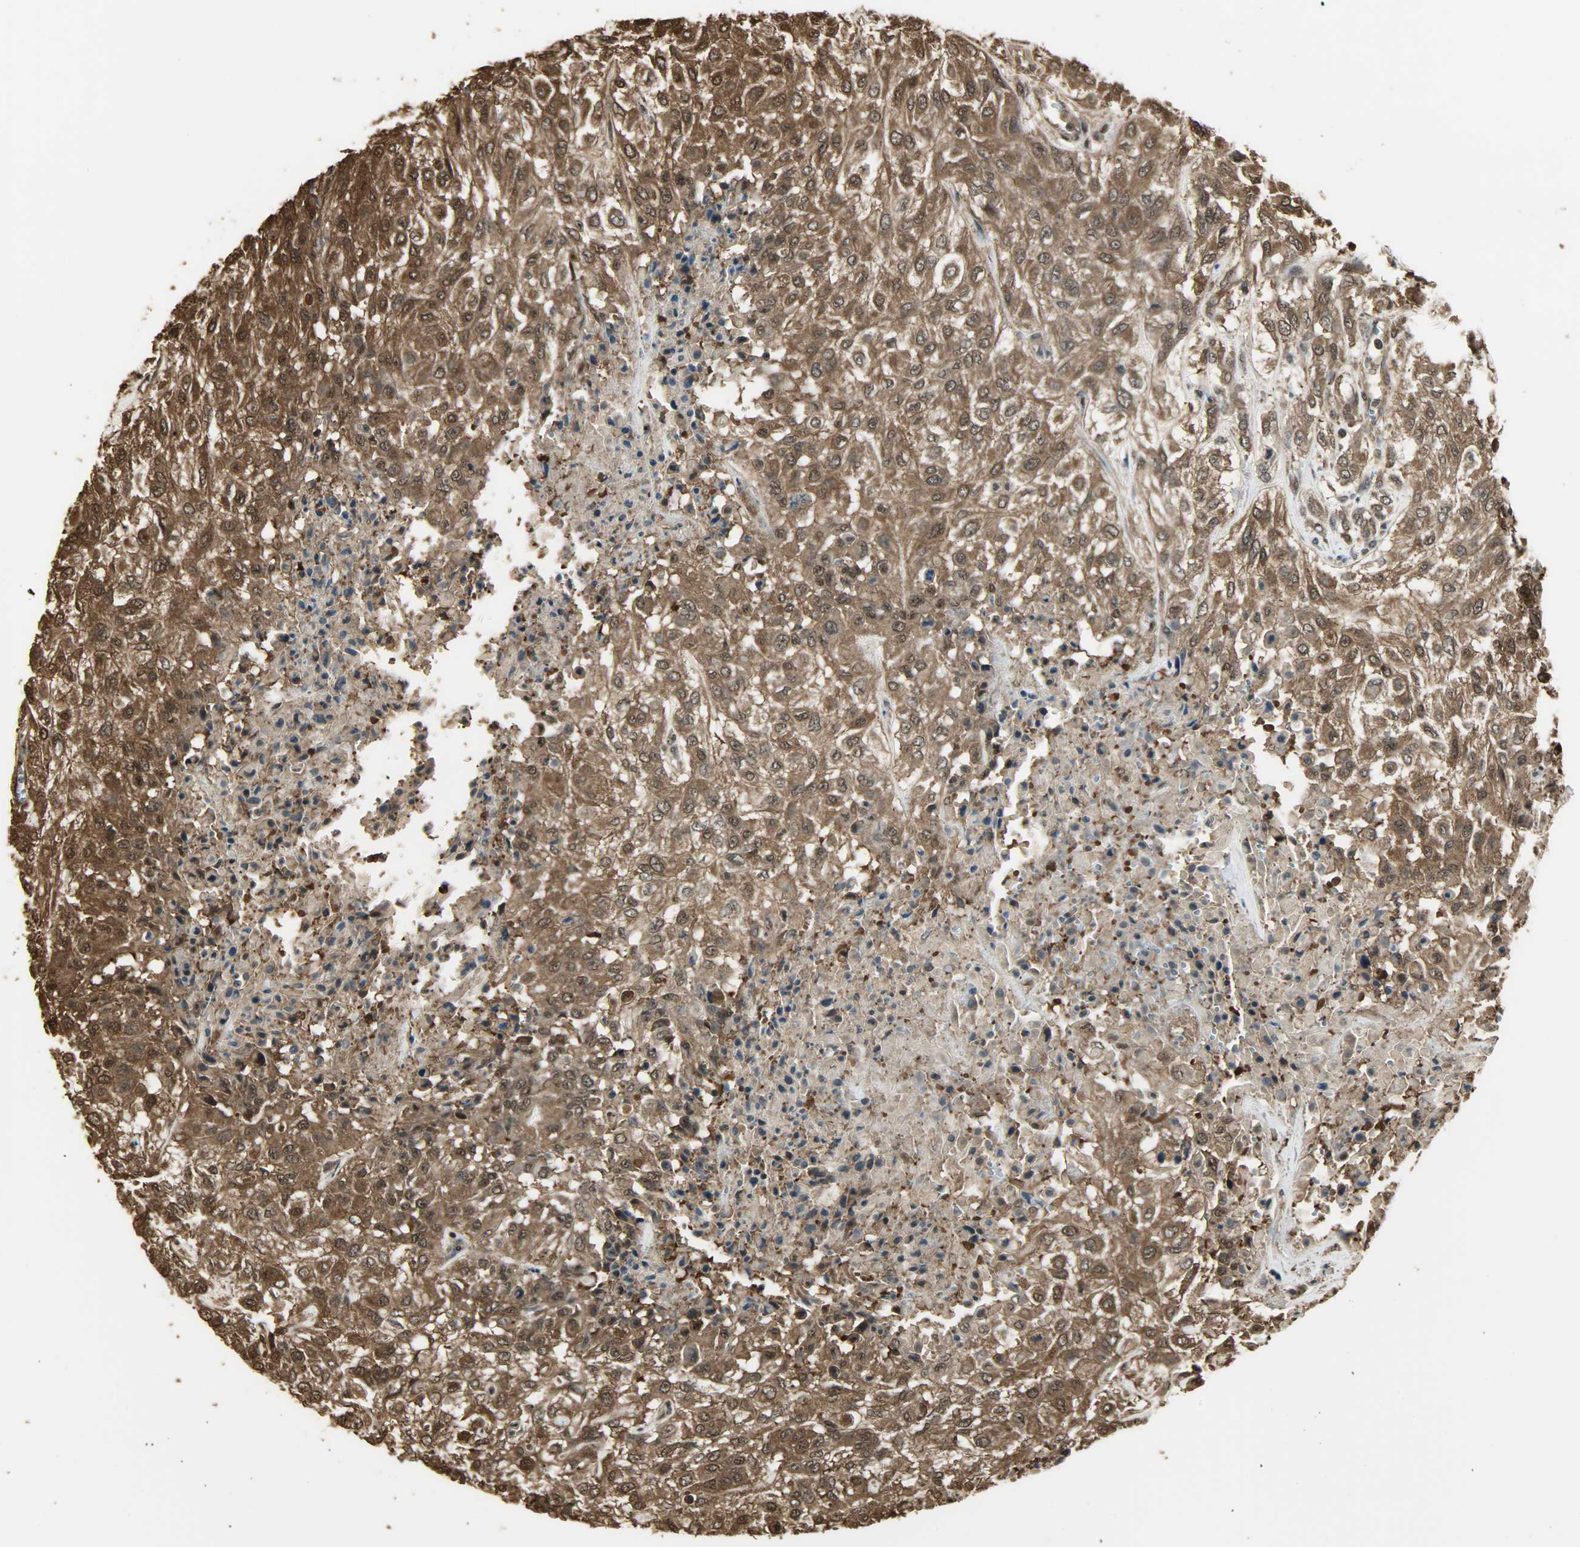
{"staining": {"intensity": "strong", "quantity": ">75%", "location": "cytoplasmic/membranous,nuclear"}, "tissue": "urothelial cancer", "cell_type": "Tumor cells", "image_type": "cancer", "snomed": [{"axis": "morphology", "description": "Urothelial carcinoma, High grade"}, {"axis": "topography", "description": "Urinary bladder"}], "caption": "Immunohistochemistry (IHC) of high-grade urothelial carcinoma displays high levels of strong cytoplasmic/membranous and nuclear expression in approximately >75% of tumor cells. (DAB IHC with brightfield microscopy, high magnification).", "gene": "YWHAZ", "patient": {"sex": "male", "age": 57}}